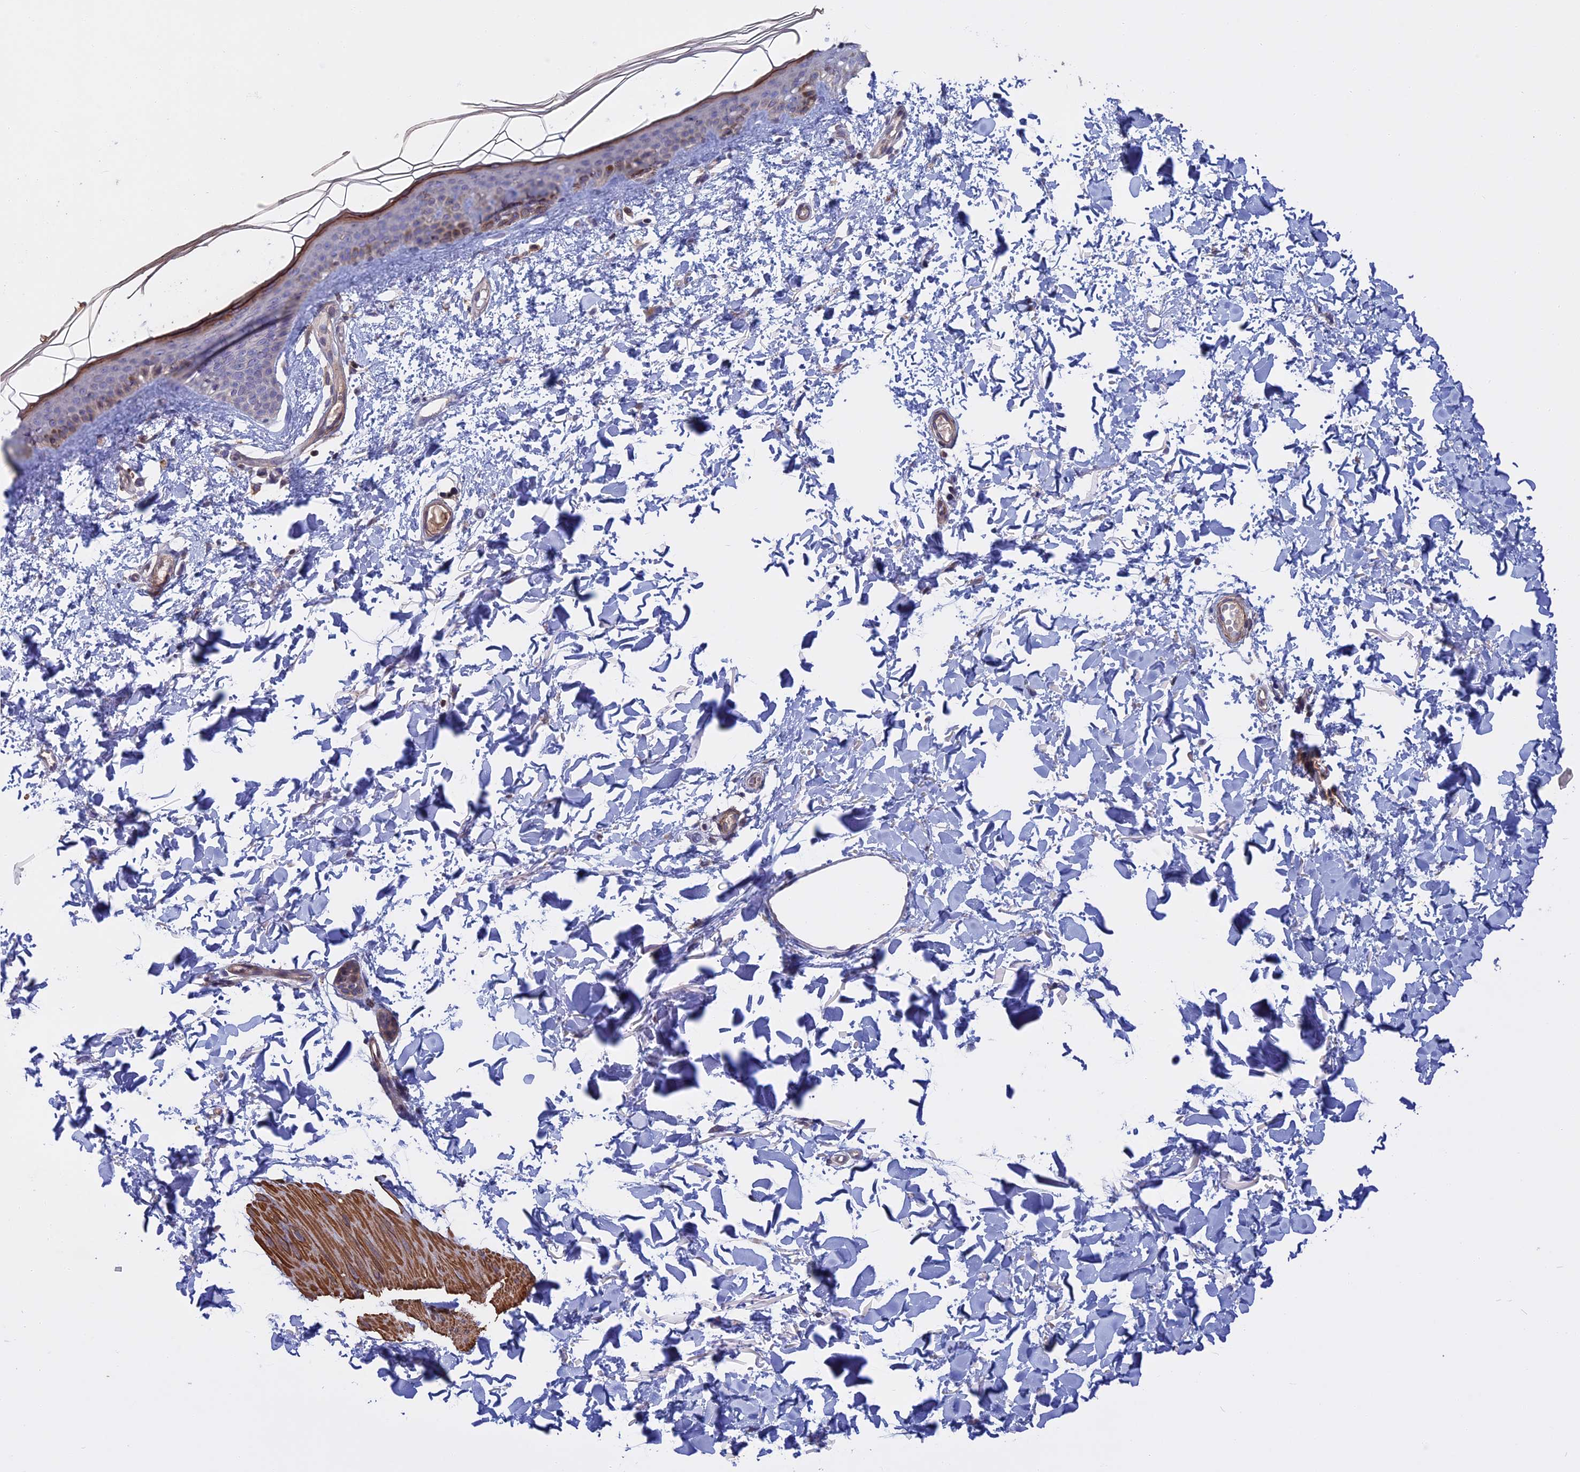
{"staining": {"intensity": "negative", "quantity": "none", "location": "none"}, "tissue": "skin", "cell_type": "Fibroblasts", "image_type": "normal", "snomed": [{"axis": "morphology", "description": "Normal tissue, NOS"}, {"axis": "topography", "description": "Skin"}], "caption": "The immunohistochemistry photomicrograph has no significant staining in fibroblasts of skin.", "gene": "LYPD5", "patient": {"sex": "female", "age": 58}}